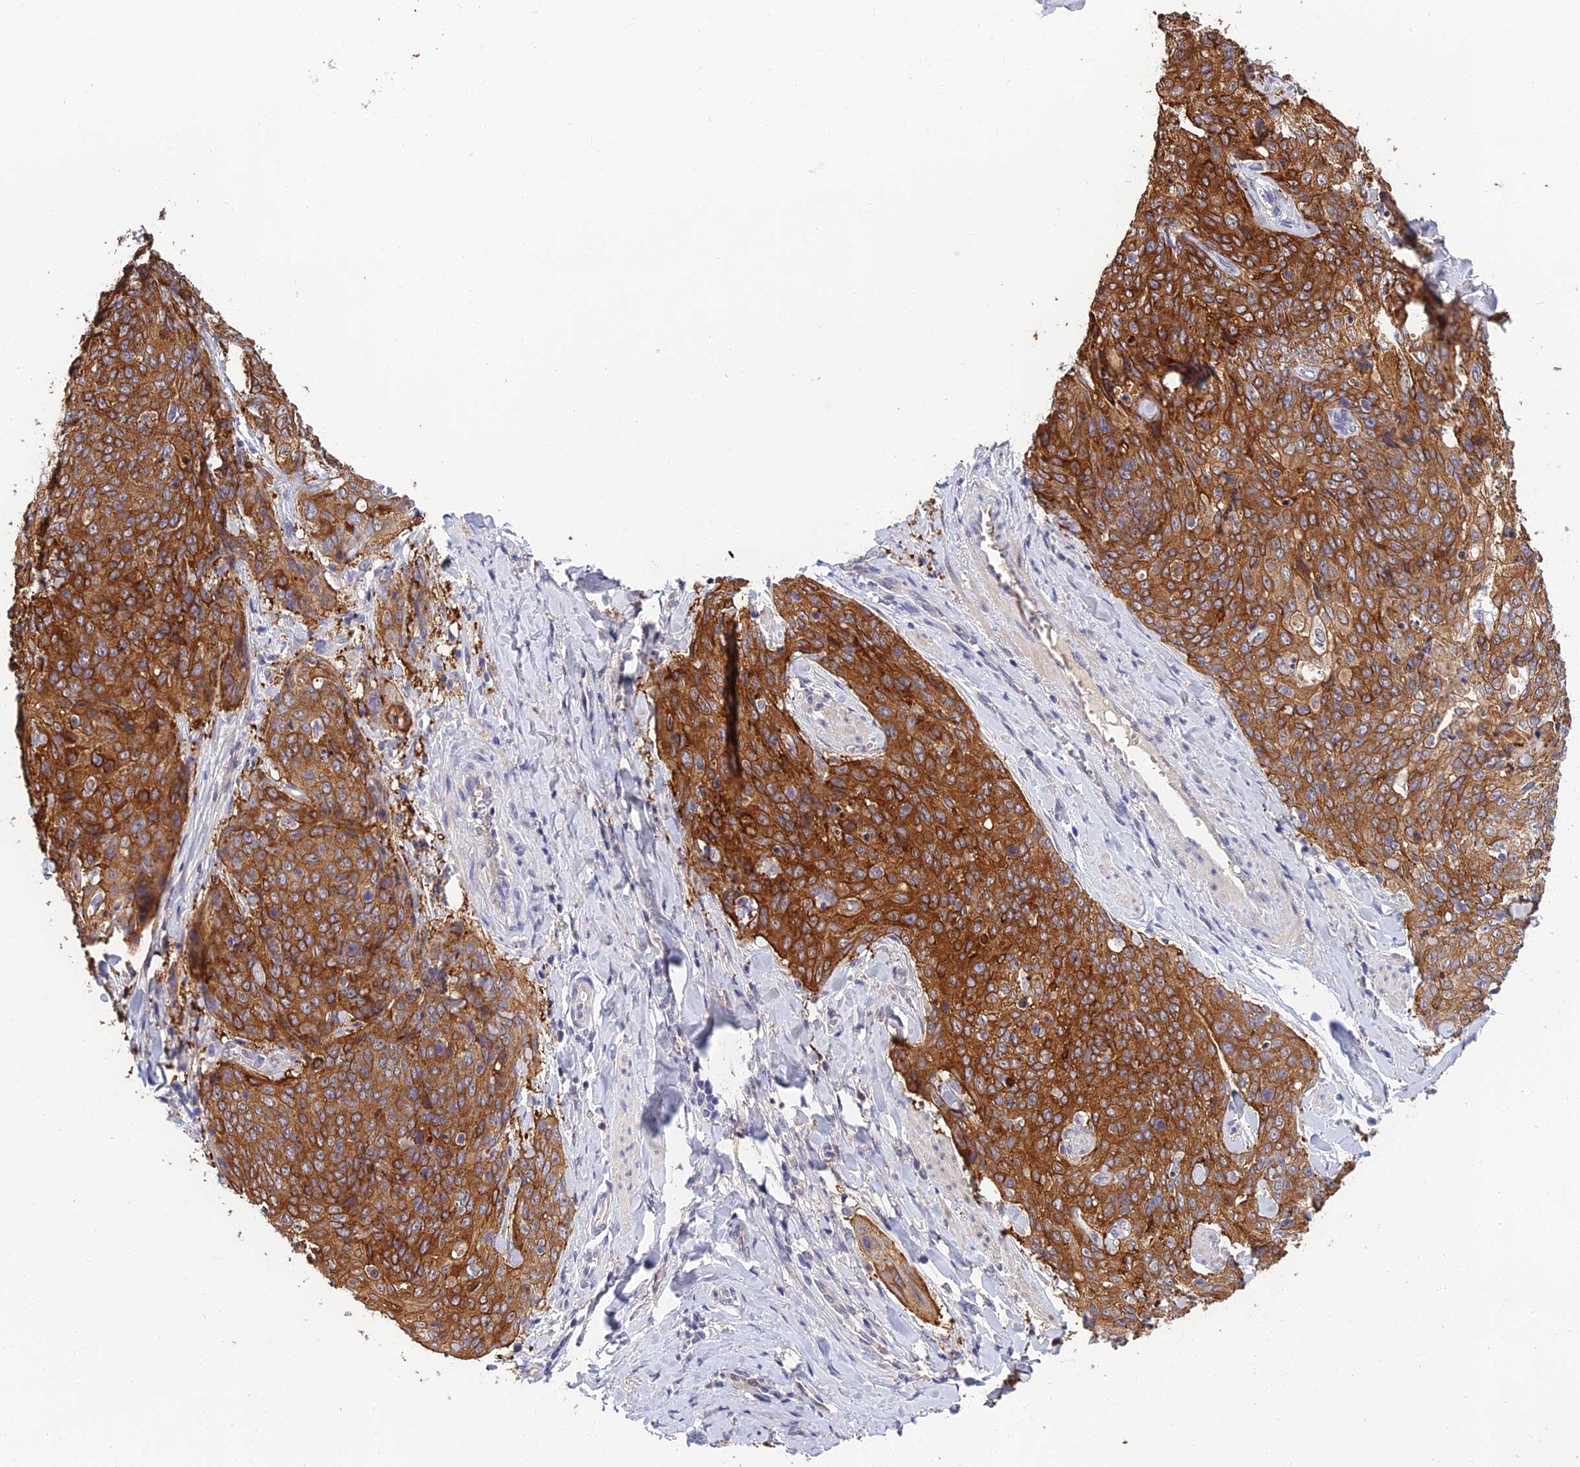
{"staining": {"intensity": "strong", "quantity": ">75%", "location": "cytoplasmic/membranous"}, "tissue": "skin cancer", "cell_type": "Tumor cells", "image_type": "cancer", "snomed": [{"axis": "morphology", "description": "Squamous cell carcinoma, NOS"}, {"axis": "topography", "description": "Skin"}, {"axis": "topography", "description": "Vulva"}], "caption": "This is an image of IHC staining of skin cancer (squamous cell carcinoma), which shows strong expression in the cytoplasmic/membranous of tumor cells.", "gene": "HOXB1", "patient": {"sex": "female", "age": 85}}